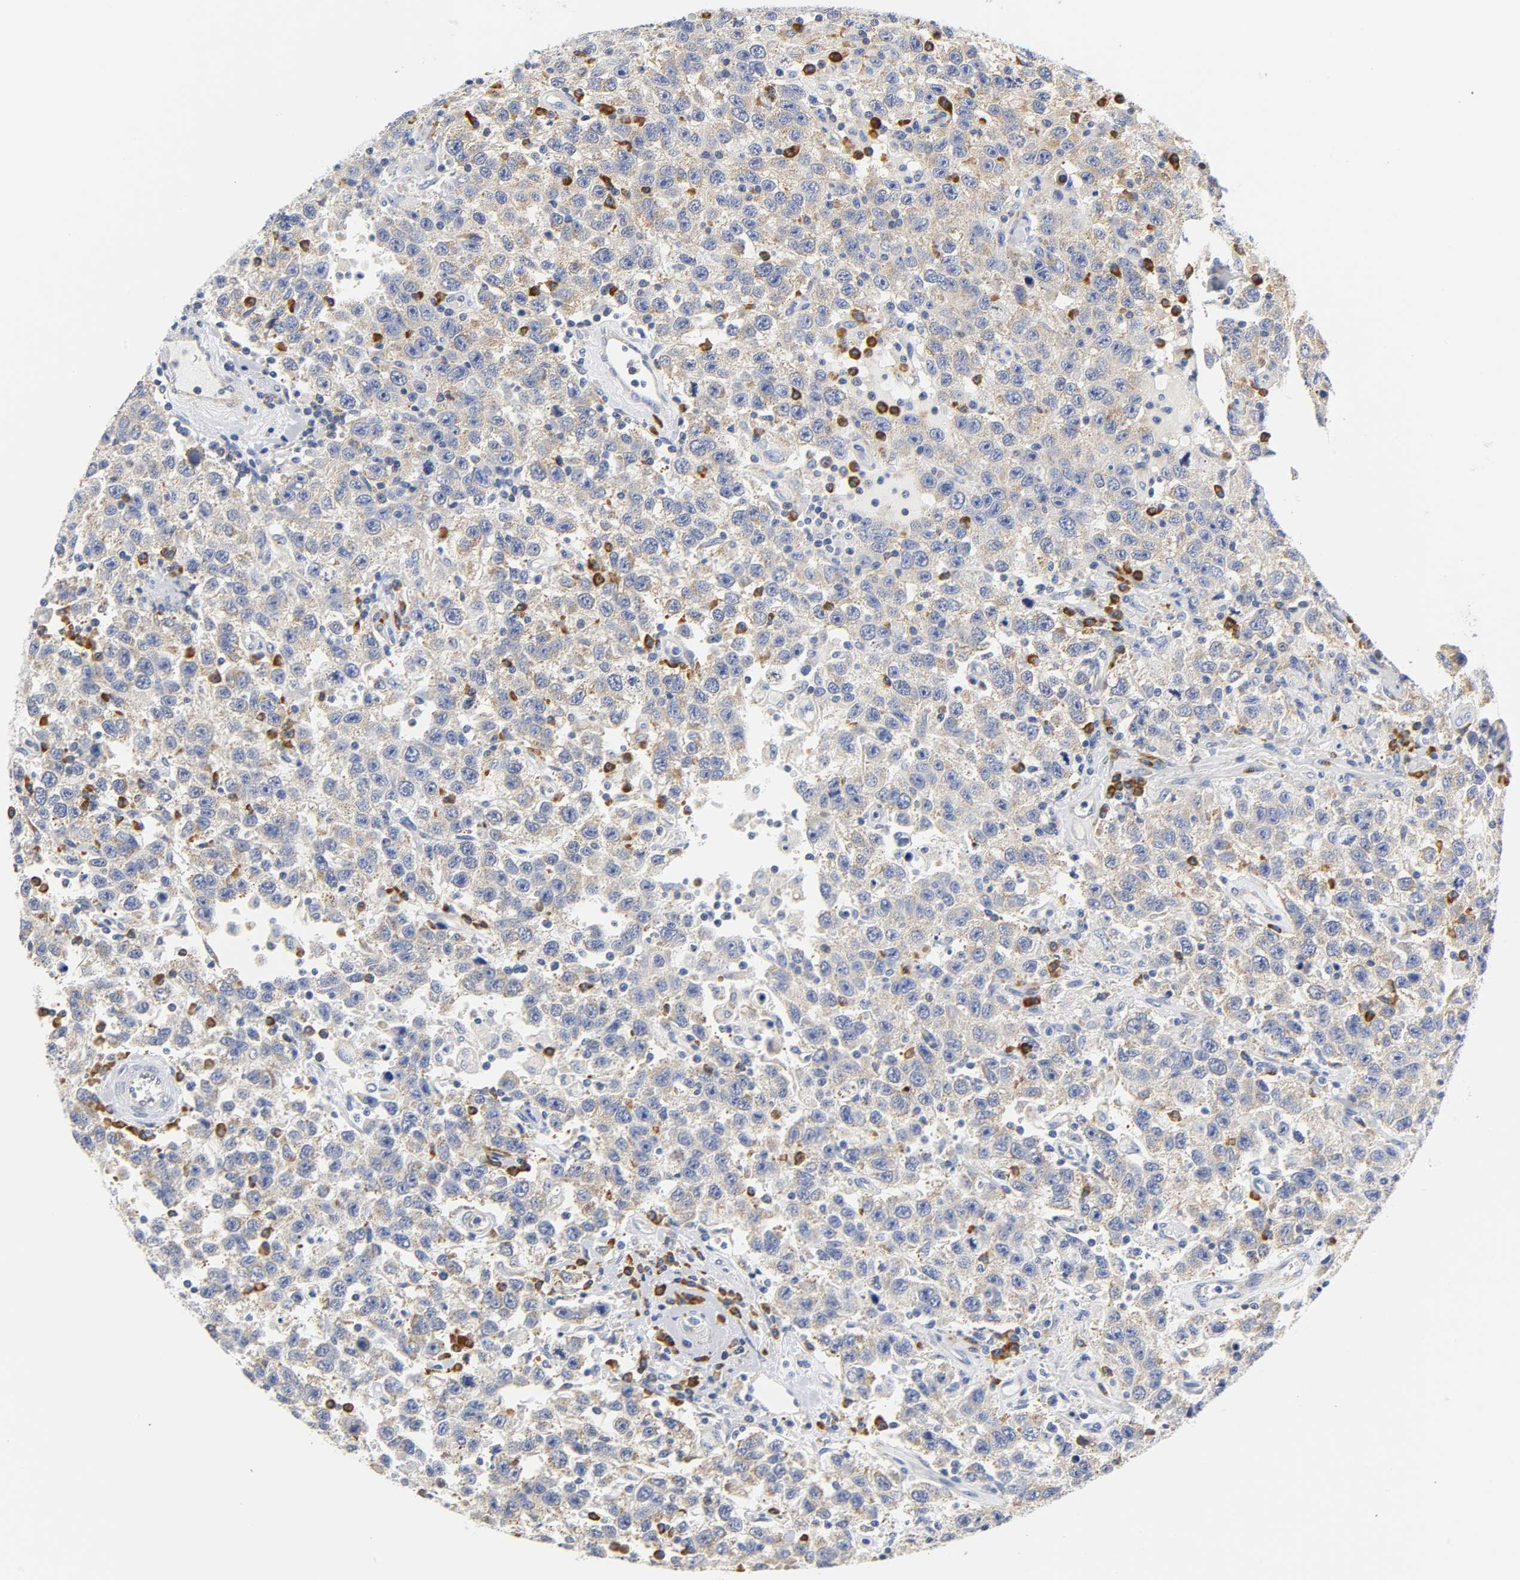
{"staining": {"intensity": "weak", "quantity": "25%-75%", "location": "cytoplasmic/membranous"}, "tissue": "testis cancer", "cell_type": "Tumor cells", "image_type": "cancer", "snomed": [{"axis": "morphology", "description": "Seminoma, NOS"}, {"axis": "topography", "description": "Testis"}], "caption": "Tumor cells reveal low levels of weak cytoplasmic/membranous expression in approximately 25%-75% of cells in human testis cancer (seminoma). The protein of interest is shown in brown color, while the nuclei are stained blue.", "gene": "REL", "patient": {"sex": "male", "age": 41}}